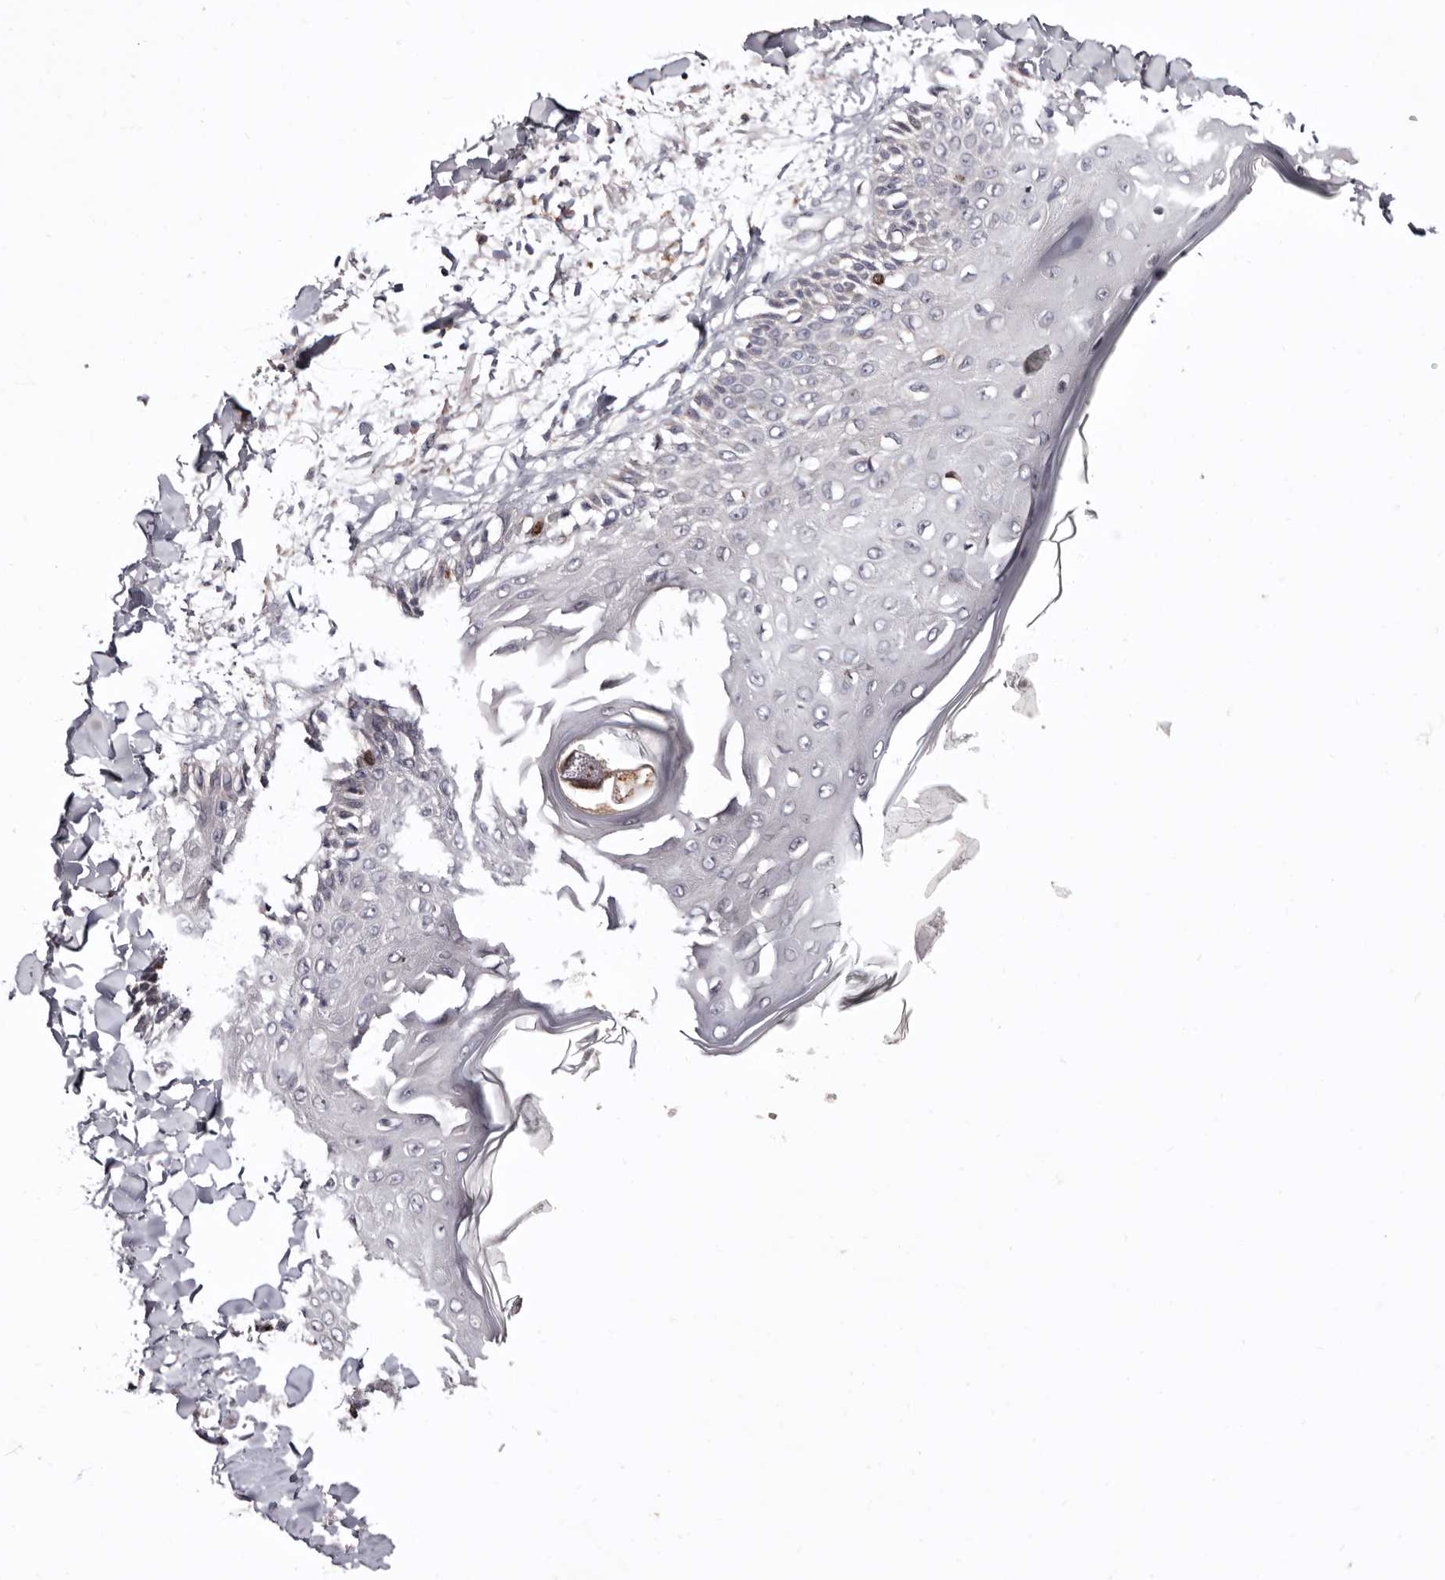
{"staining": {"intensity": "negative", "quantity": "none", "location": "none"}, "tissue": "skin", "cell_type": "Fibroblasts", "image_type": "normal", "snomed": [{"axis": "morphology", "description": "Normal tissue, NOS"}, {"axis": "morphology", "description": "Squamous cell carcinoma, NOS"}, {"axis": "topography", "description": "Skin"}, {"axis": "topography", "description": "Peripheral nerve tissue"}], "caption": "There is no significant expression in fibroblasts of skin.", "gene": "CDCA8", "patient": {"sex": "male", "age": 83}}